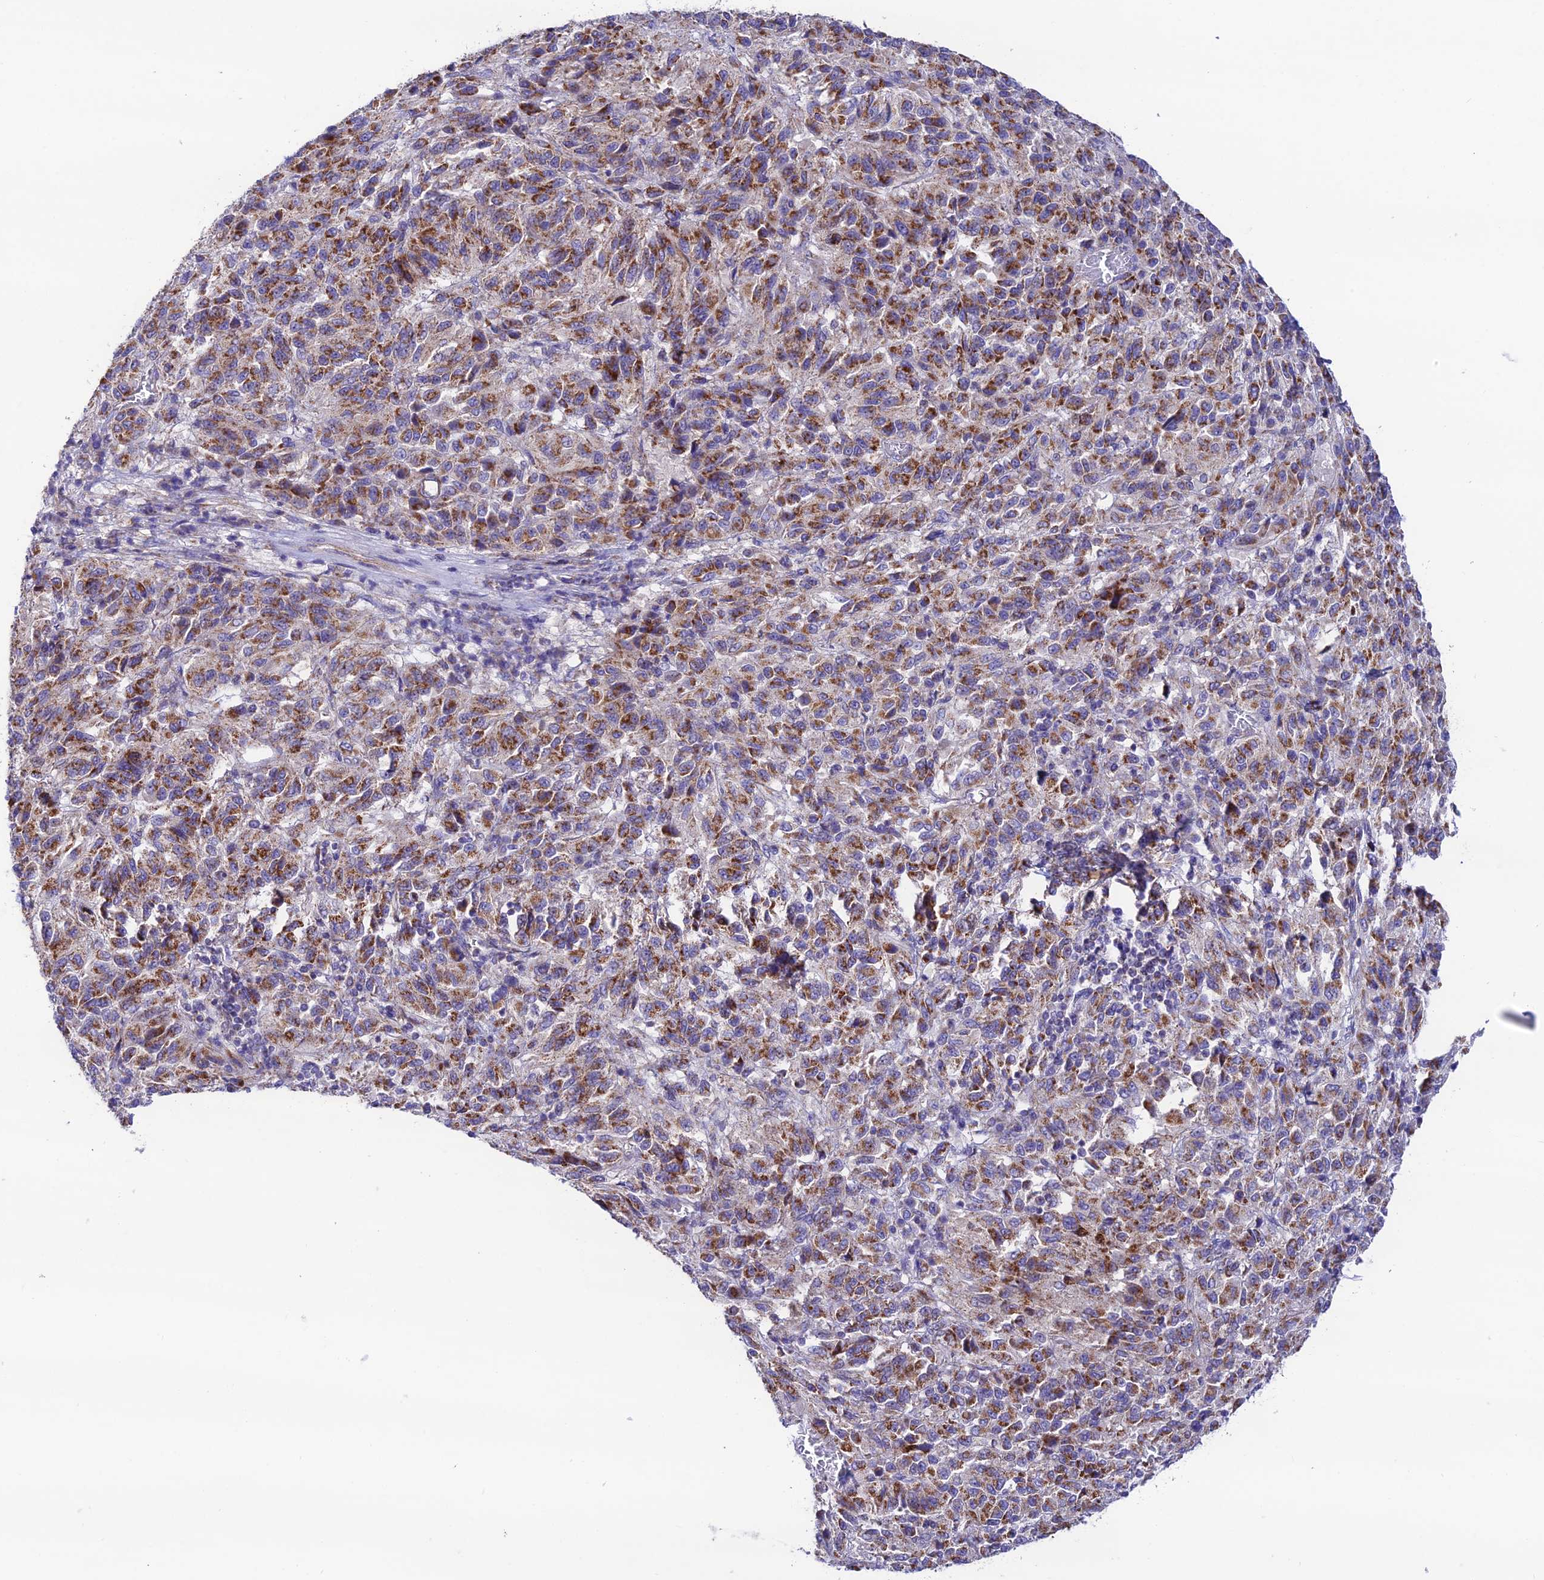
{"staining": {"intensity": "moderate", "quantity": ">75%", "location": "cytoplasmic/membranous"}, "tissue": "melanoma", "cell_type": "Tumor cells", "image_type": "cancer", "snomed": [{"axis": "morphology", "description": "Malignant melanoma, Metastatic site"}, {"axis": "topography", "description": "Lung"}], "caption": "This image displays IHC staining of melanoma, with medium moderate cytoplasmic/membranous expression in about >75% of tumor cells.", "gene": "HSDL2", "patient": {"sex": "male", "age": 64}}